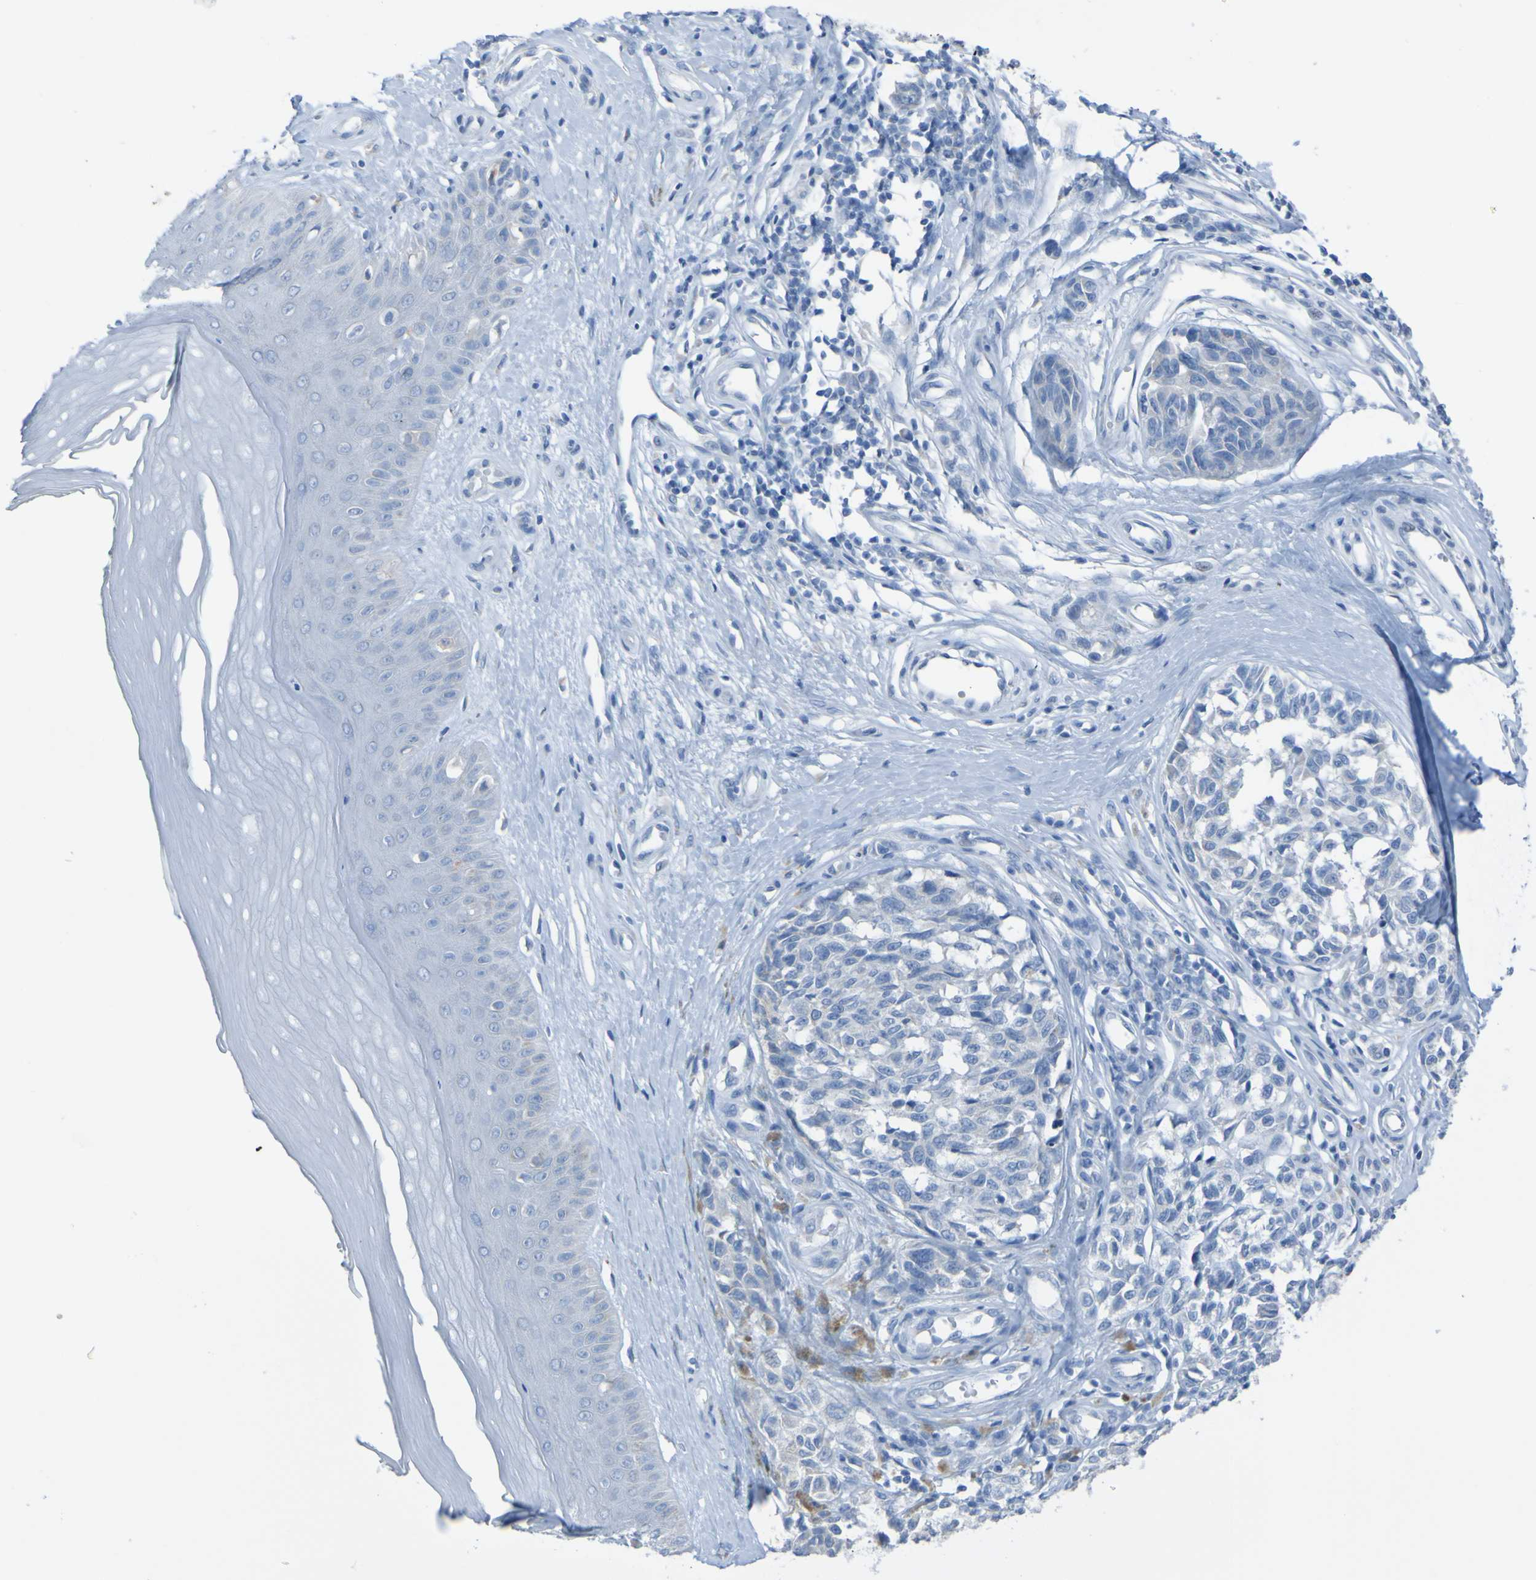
{"staining": {"intensity": "negative", "quantity": "none", "location": "none"}, "tissue": "melanoma", "cell_type": "Tumor cells", "image_type": "cancer", "snomed": [{"axis": "morphology", "description": "Malignant melanoma, NOS"}, {"axis": "topography", "description": "Skin"}], "caption": "Tumor cells are negative for brown protein staining in malignant melanoma.", "gene": "ACMSD", "patient": {"sex": "female", "age": 64}}